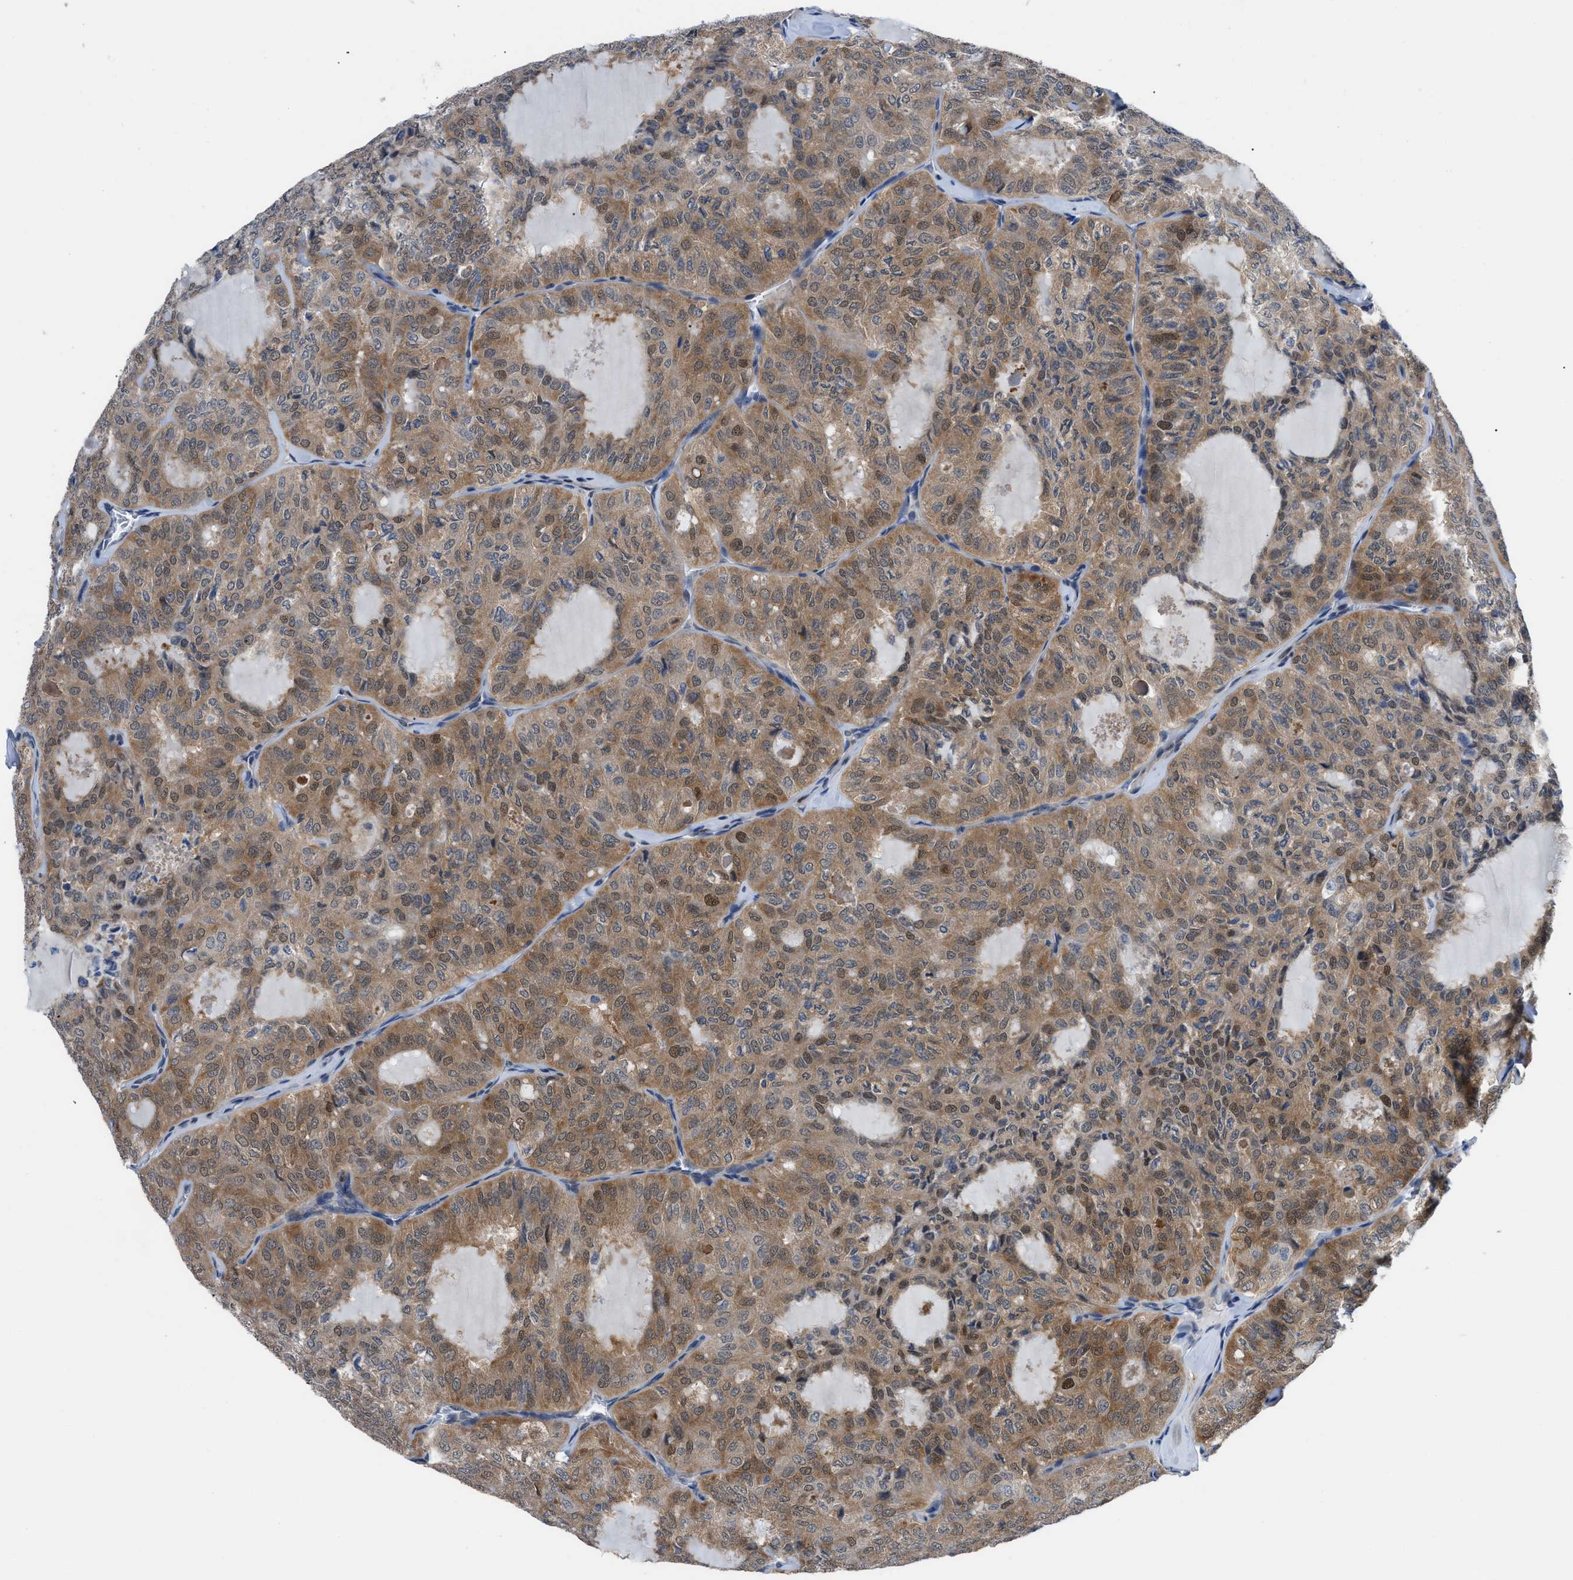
{"staining": {"intensity": "moderate", "quantity": ">75%", "location": "cytoplasmic/membranous,nuclear"}, "tissue": "thyroid cancer", "cell_type": "Tumor cells", "image_type": "cancer", "snomed": [{"axis": "morphology", "description": "Follicular adenoma carcinoma, NOS"}, {"axis": "topography", "description": "Thyroid gland"}], "caption": "Immunohistochemistry (IHC) photomicrograph of human follicular adenoma carcinoma (thyroid) stained for a protein (brown), which displays medium levels of moderate cytoplasmic/membranous and nuclear staining in approximately >75% of tumor cells.", "gene": "TMEM45B", "patient": {"sex": "male", "age": 75}}